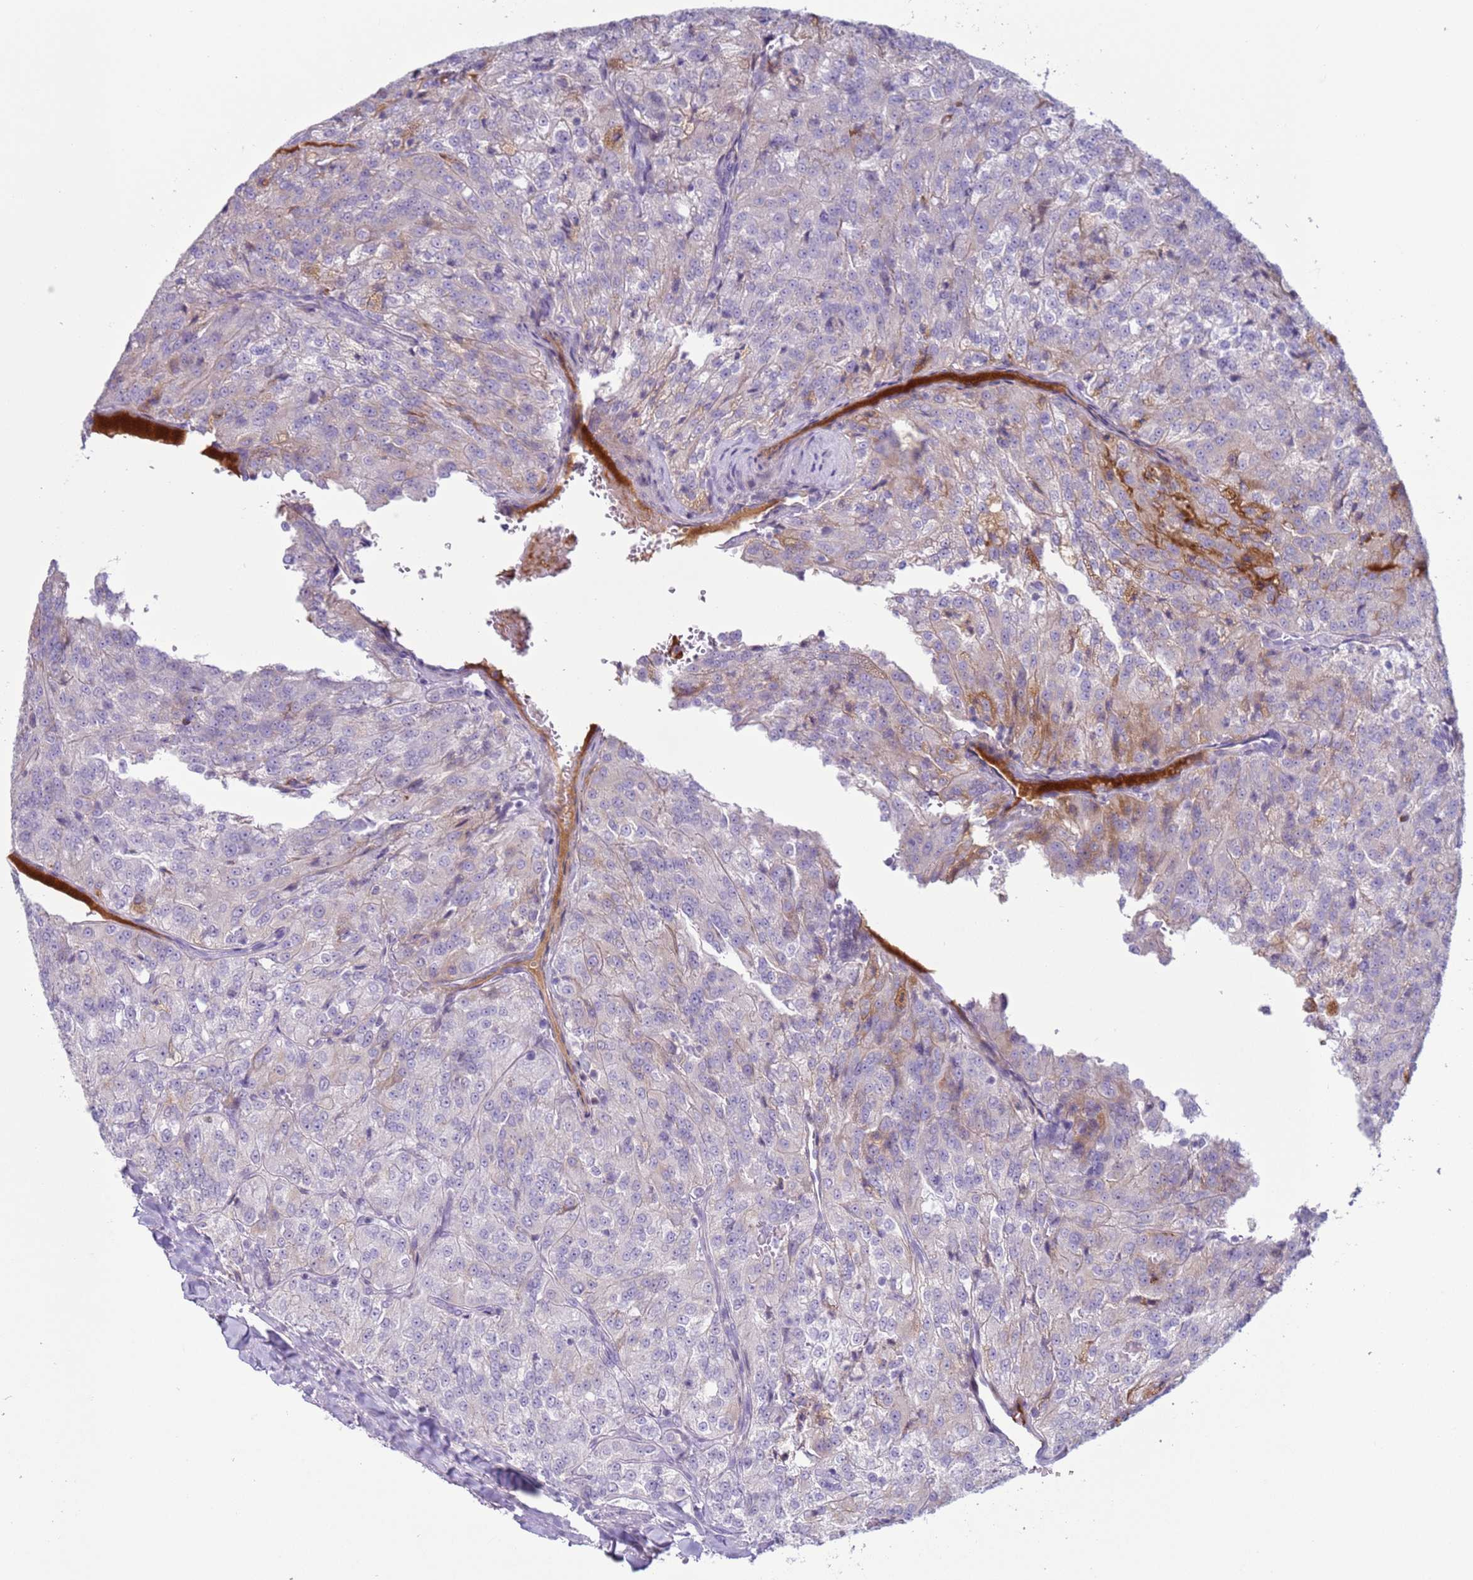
{"staining": {"intensity": "negative", "quantity": "none", "location": "none"}, "tissue": "renal cancer", "cell_type": "Tumor cells", "image_type": "cancer", "snomed": [{"axis": "morphology", "description": "Adenocarcinoma, NOS"}, {"axis": "topography", "description": "Kidney"}], "caption": "IHC of renal adenocarcinoma demonstrates no expression in tumor cells.", "gene": "NPAP1", "patient": {"sex": "female", "age": 63}}